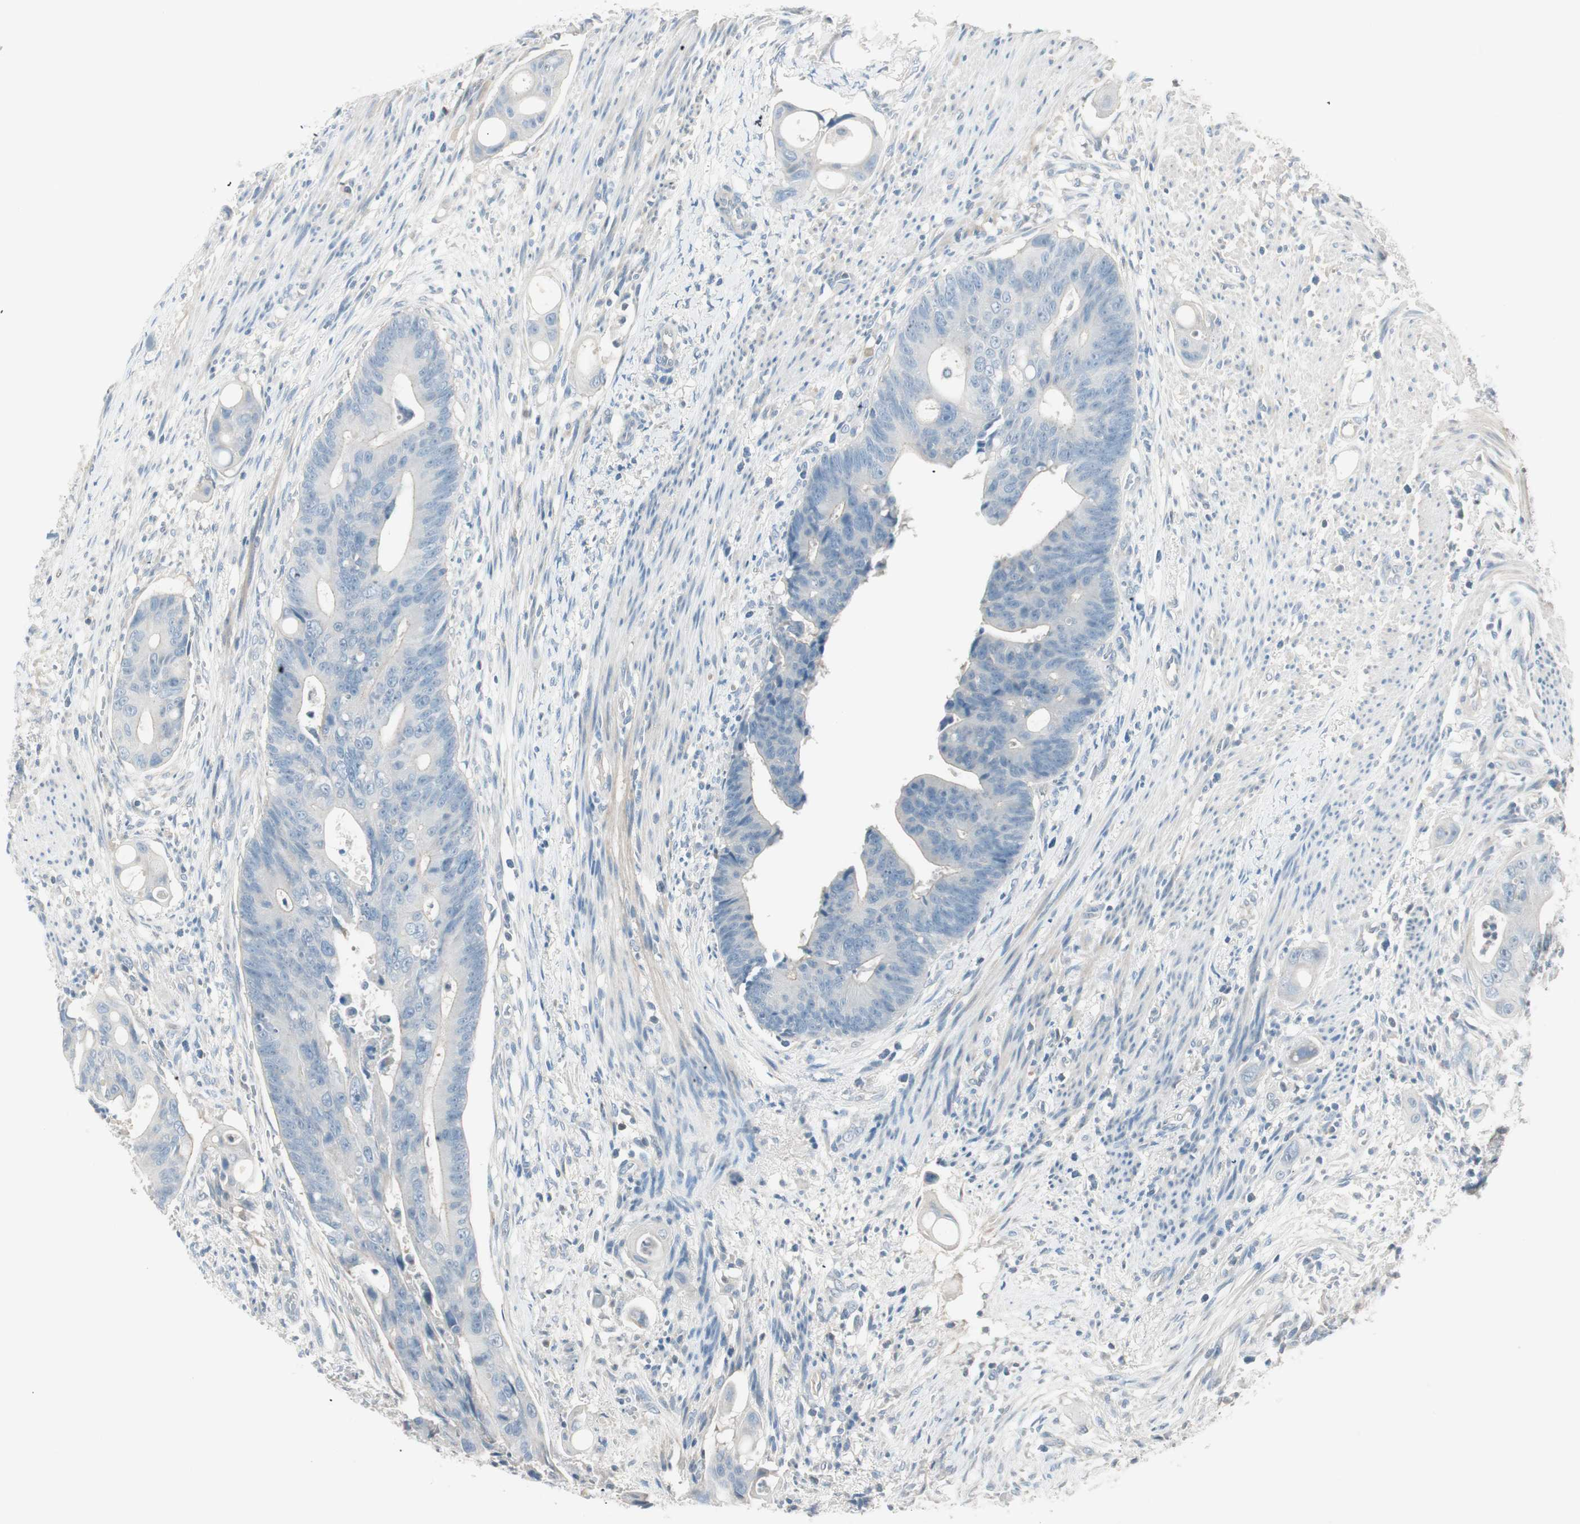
{"staining": {"intensity": "negative", "quantity": "none", "location": "none"}, "tissue": "colorectal cancer", "cell_type": "Tumor cells", "image_type": "cancer", "snomed": [{"axis": "morphology", "description": "Adenocarcinoma, NOS"}, {"axis": "topography", "description": "Colon"}], "caption": "The photomicrograph displays no significant expression in tumor cells of colorectal cancer.", "gene": "ITLN2", "patient": {"sex": "female", "age": 57}}